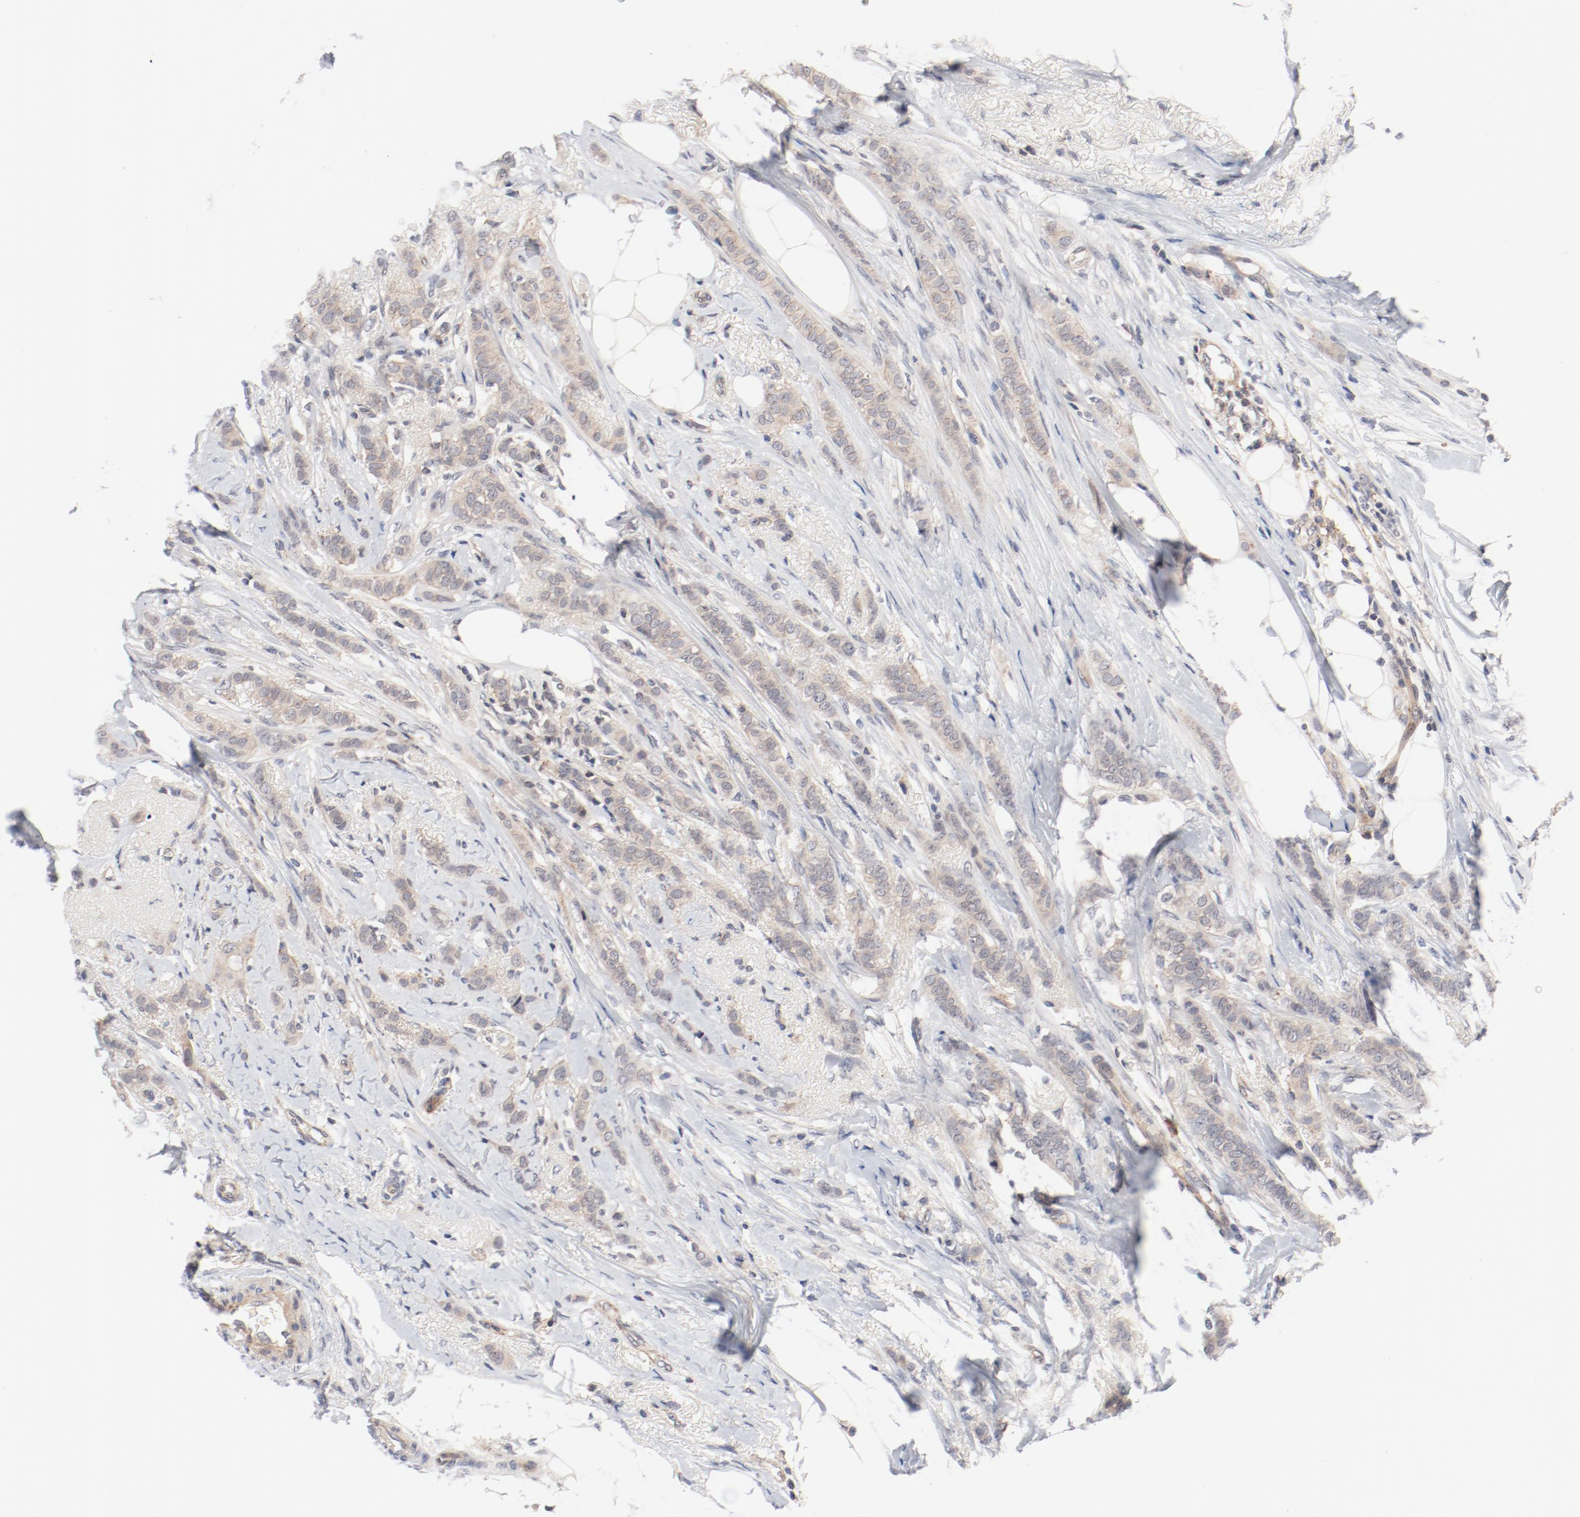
{"staining": {"intensity": "weak", "quantity": "25%-75%", "location": "cytoplasmic/membranous"}, "tissue": "breast cancer", "cell_type": "Tumor cells", "image_type": "cancer", "snomed": [{"axis": "morphology", "description": "Lobular carcinoma"}, {"axis": "topography", "description": "Breast"}], "caption": "A low amount of weak cytoplasmic/membranous positivity is appreciated in approximately 25%-75% of tumor cells in breast cancer tissue.", "gene": "ZNF267", "patient": {"sex": "female", "age": 55}}